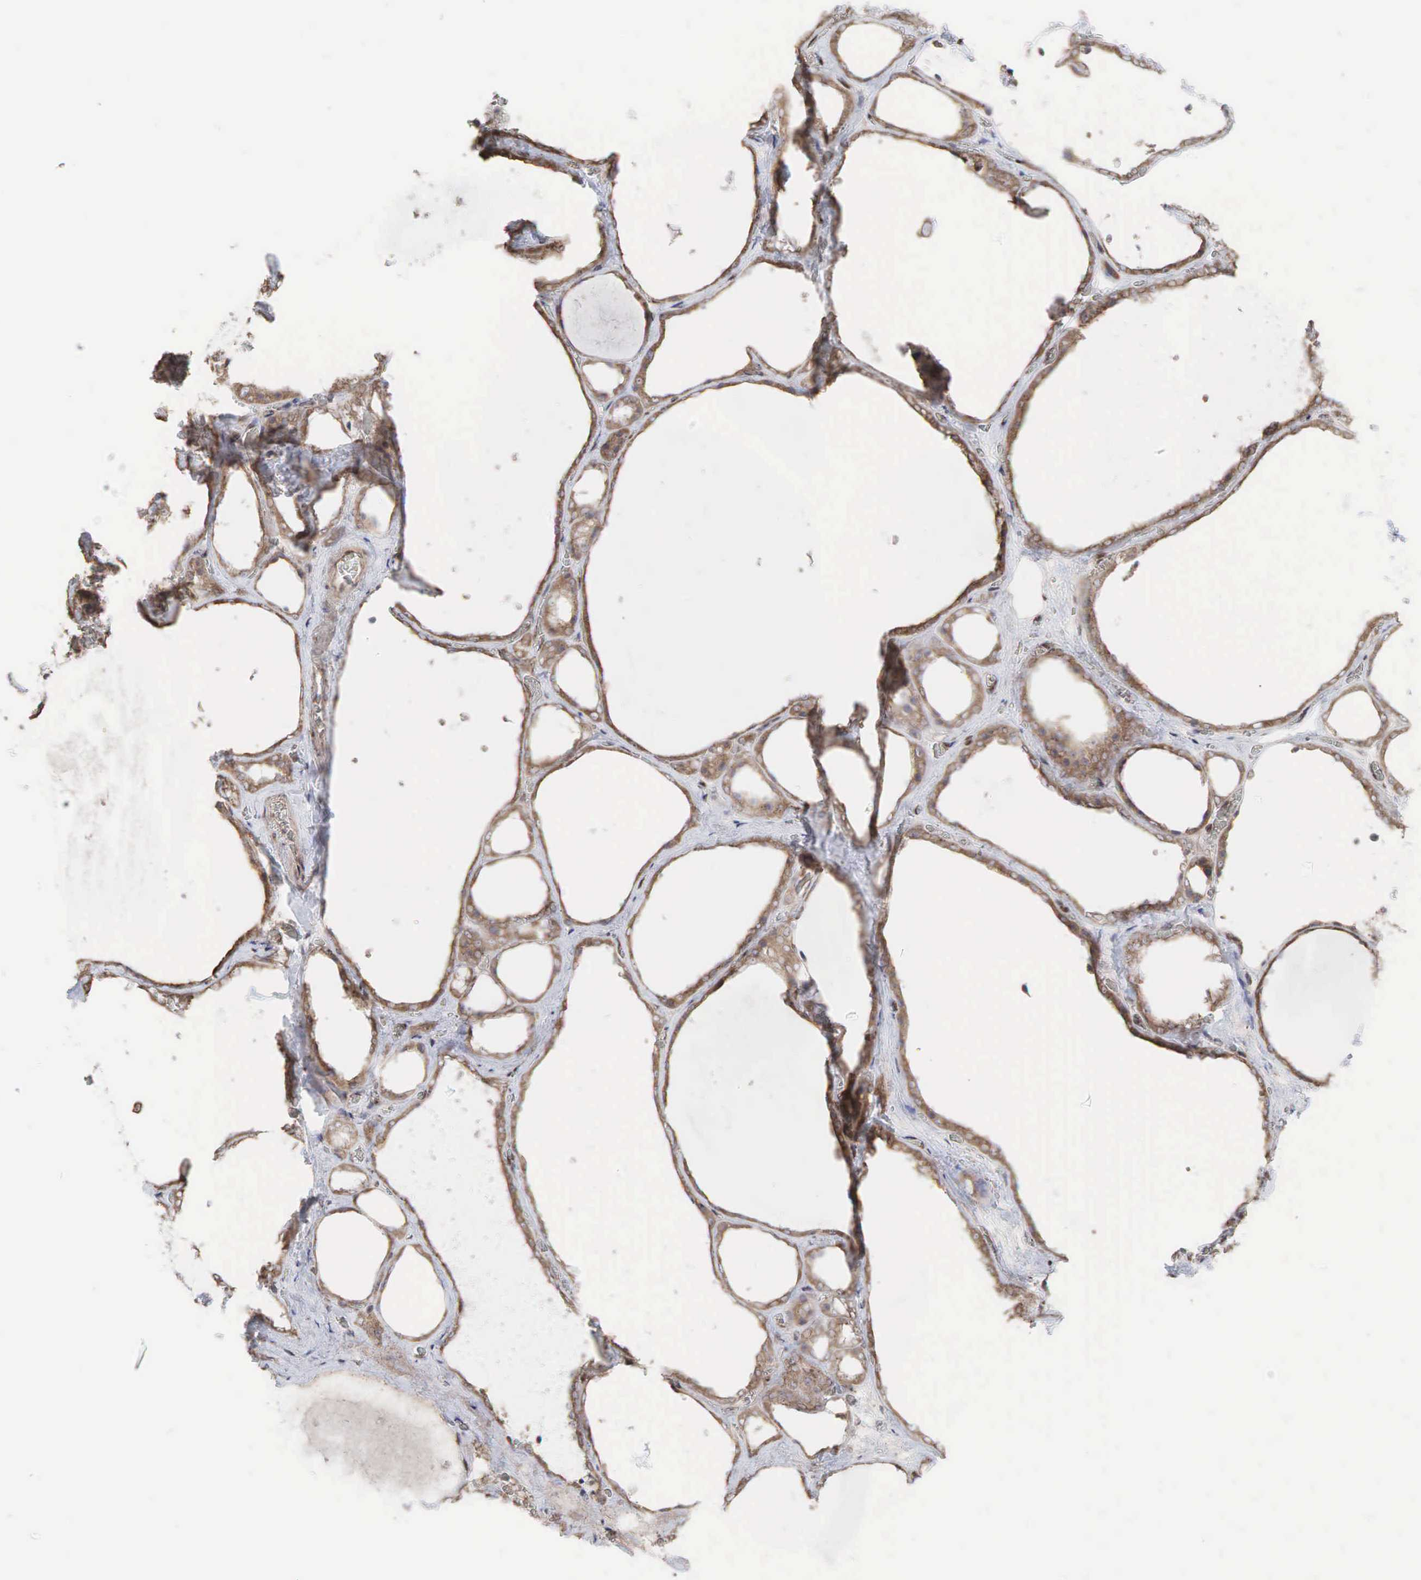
{"staining": {"intensity": "moderate", "quantity": ">75%", "location": "cytoplasmic/membranous"}, "tissue": "thyroid gland", "cell_type": "Glandular cells", "image_type": "normal", "snomed": [{"axis": "morphology", "description": "Normal tissue, NOS"}, {"axis": "topography", "description": "Thyroid gland"}], "caption": "Normal thyroid gland demonstrates moderate cytoplasmic/membranous expression in about >75% of glandular cells, visualized by immunohistochemistry. (IHC, brightfield microscopy, high magnification).", "gene": "PABPC5", "patient": {"sex": "male", "age": 76}}